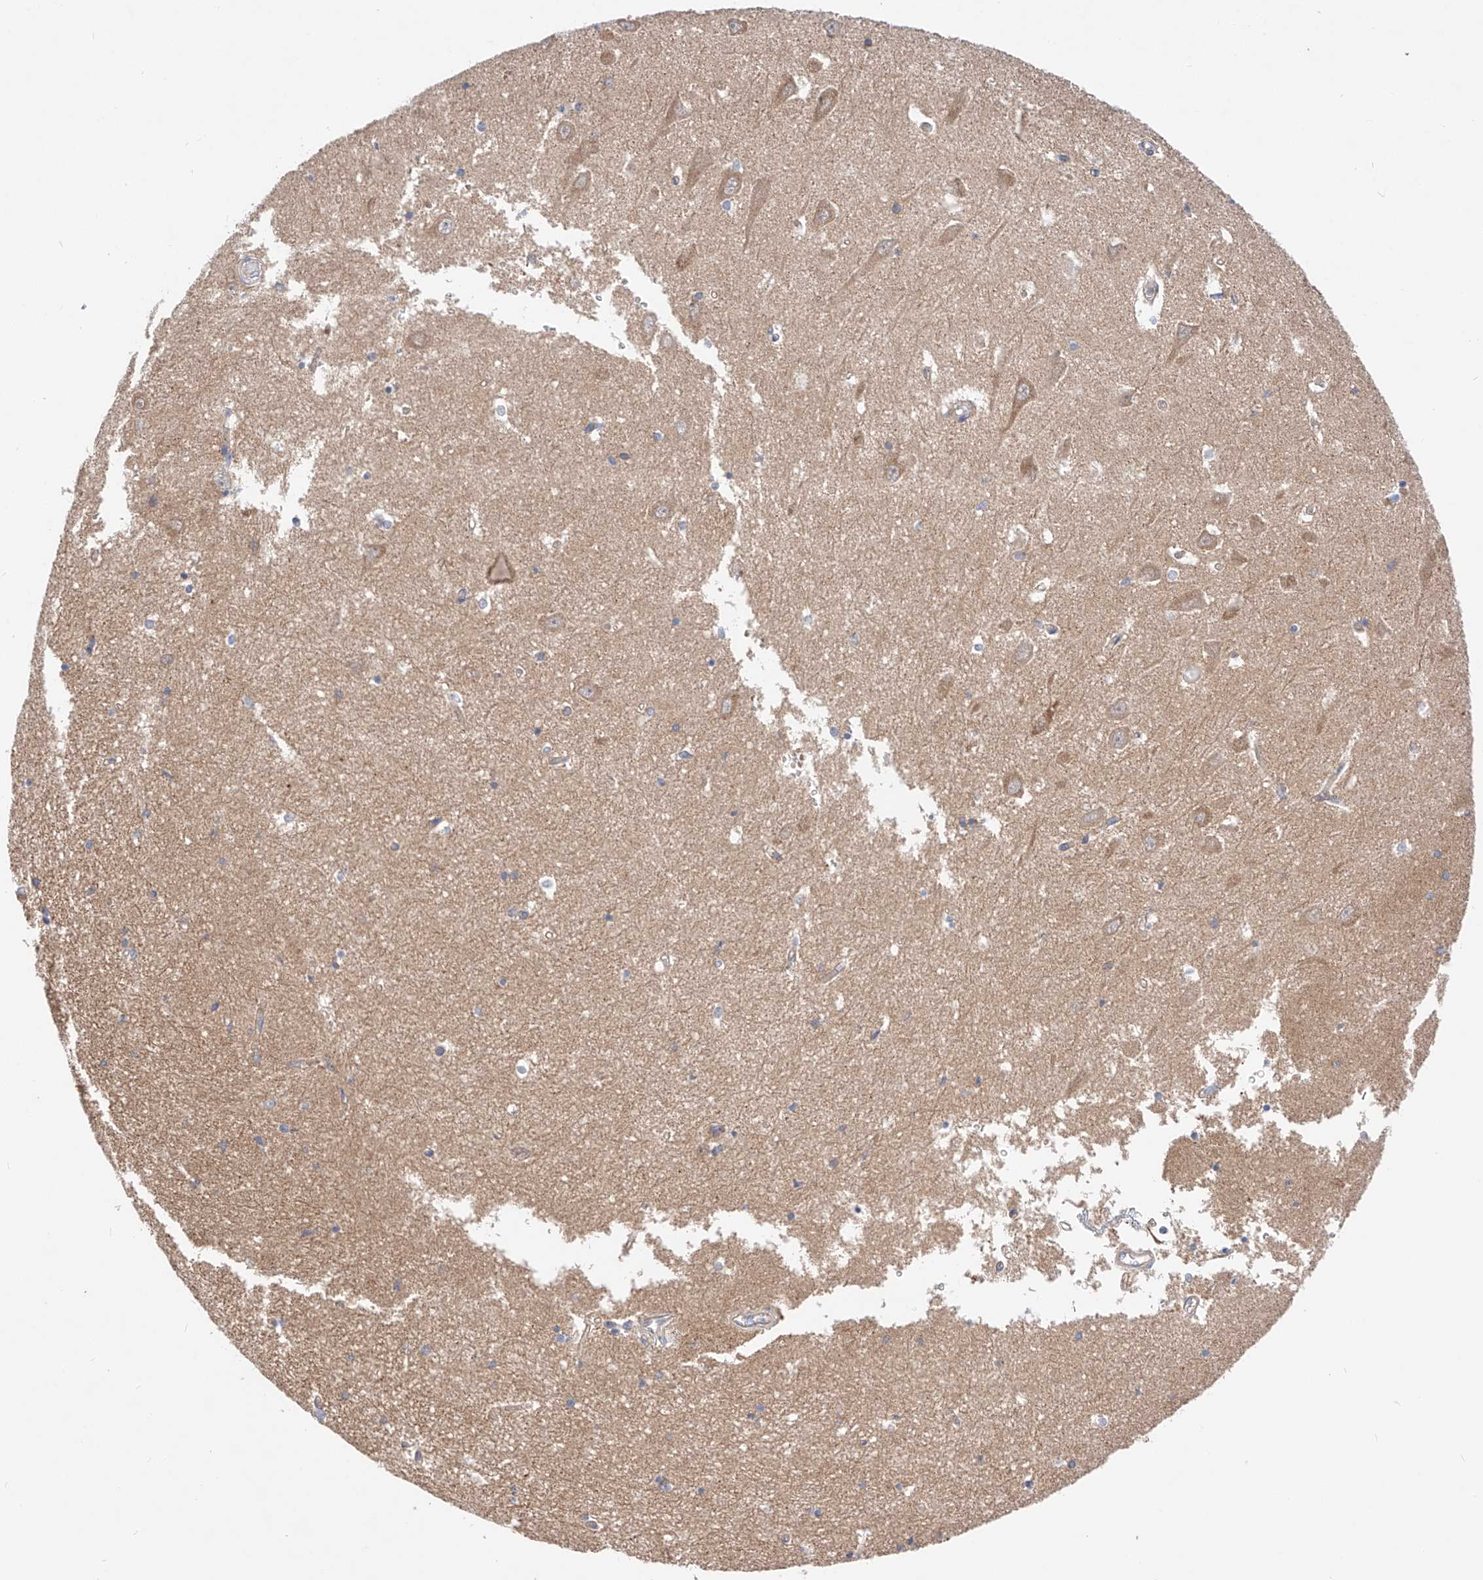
{"staining": {"intensity": "weak", "quantity": "<25%", "location": "cytoplasmic/membranous"}, "tissue": "hippocampus", "cell_type": "Glial cells", "image_type": "normal", "snomed": [{"axis": "morphology", "description": "Normal tissue, NOS"}, {"axis": "topography", "description": "Hippocampus"}], "caption": "This micrograph is of unremarkable hippocampus stained with immunohistochemistry to label a protein in brown with the nuclei are counter-stained blue. There is no positivity in glial cells.", "gene": "NR1D1", "patient": {"sex": "male", "age": 70}}